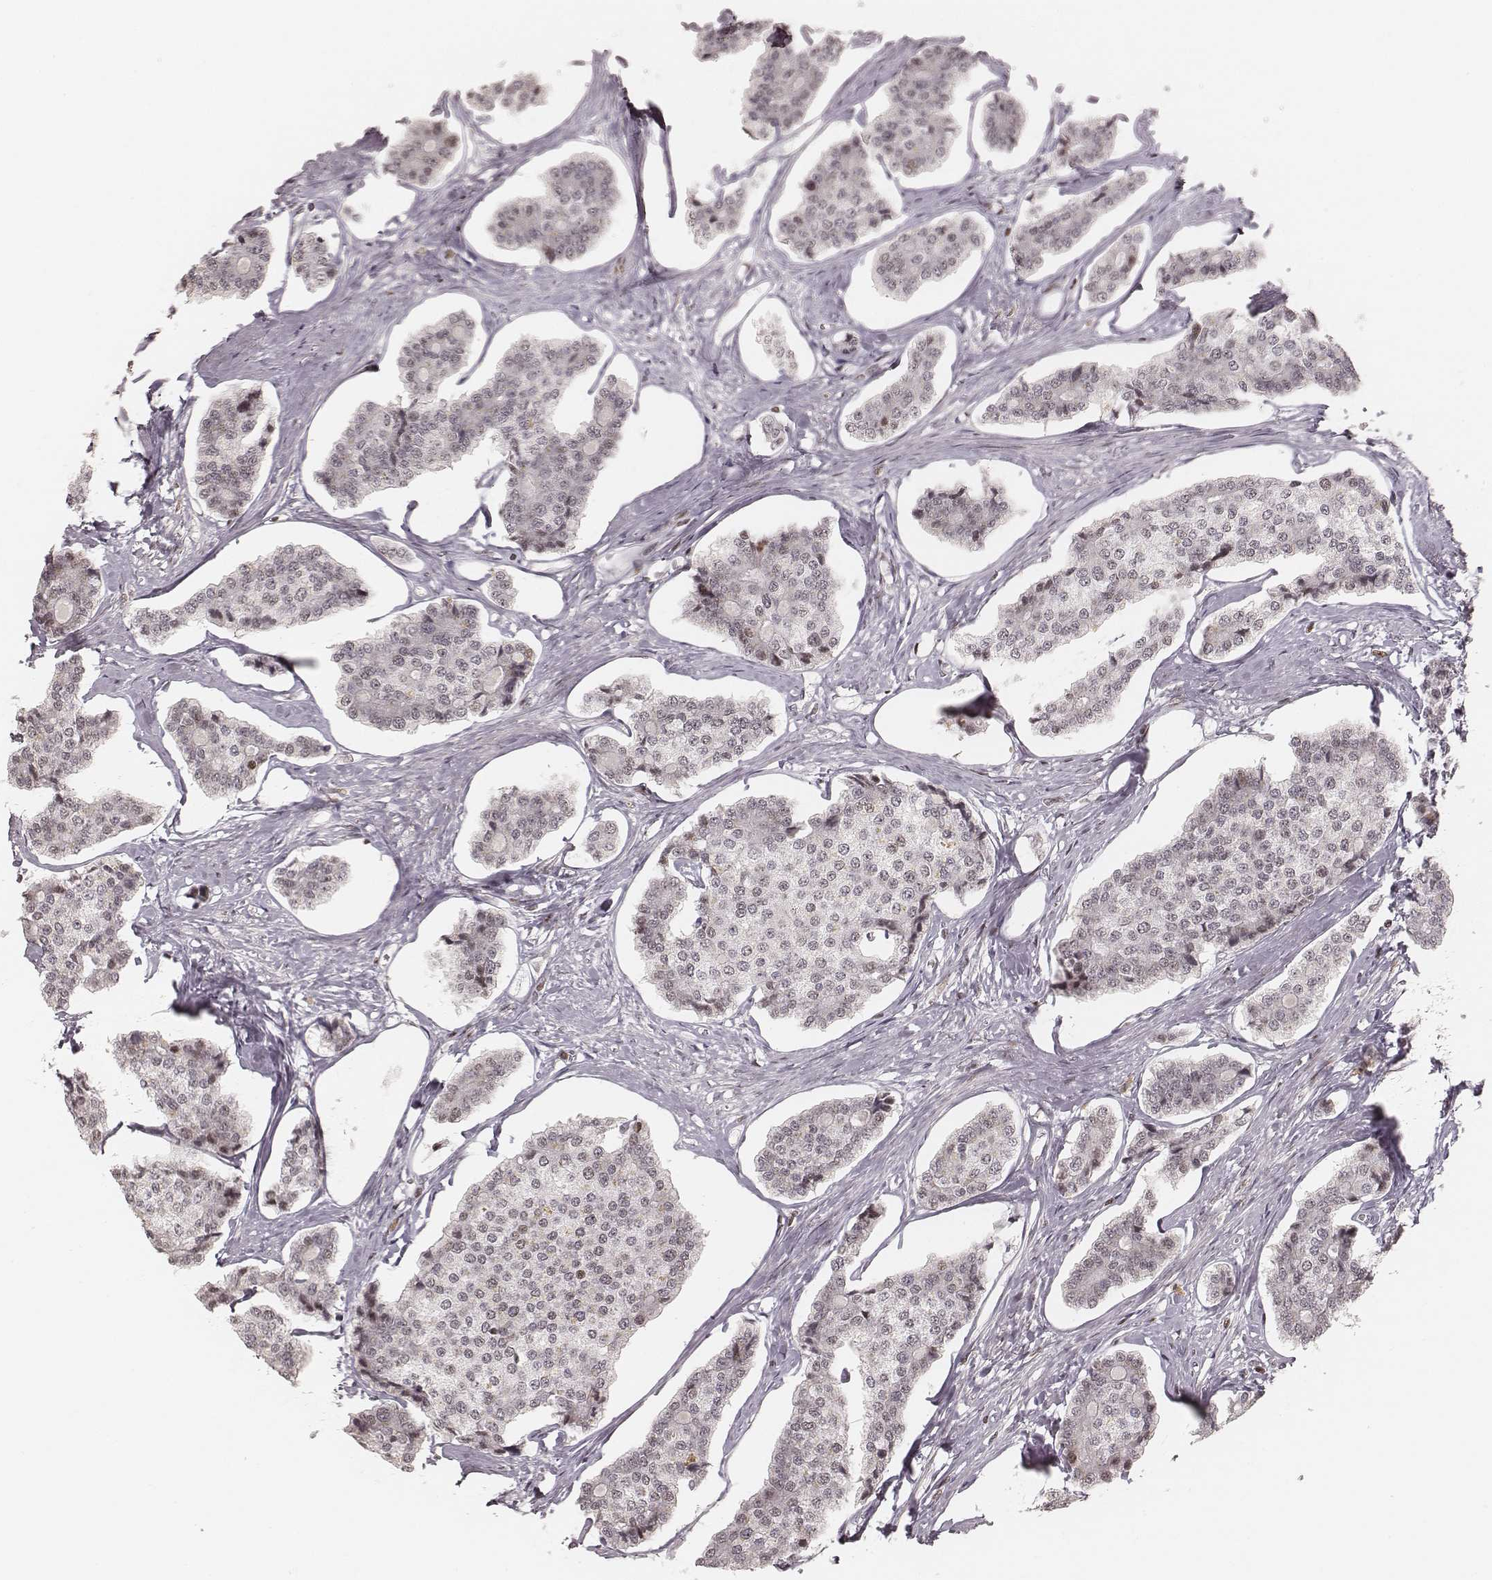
{"staining": {"intensity": "moderate", "quantity": "<25%", "location": "nuclear"}, "tissue": "carcinoid", "cell_type": "Tumor cells", "image_type": "cancer", "snomed": [{"axis": "morphology", "description": "Carcinoid, malignant, NOS"}, {"axis": "topography", "description": "Small intestine"}], "caption": "This is an image of immunohistochemistry (IHC) staining of carcinoid (malignant), which shows moderate expression in the nuclear of tumor cells.", "gene": "HNRNPC", "patient": {"sex": "female", "age": 65}}